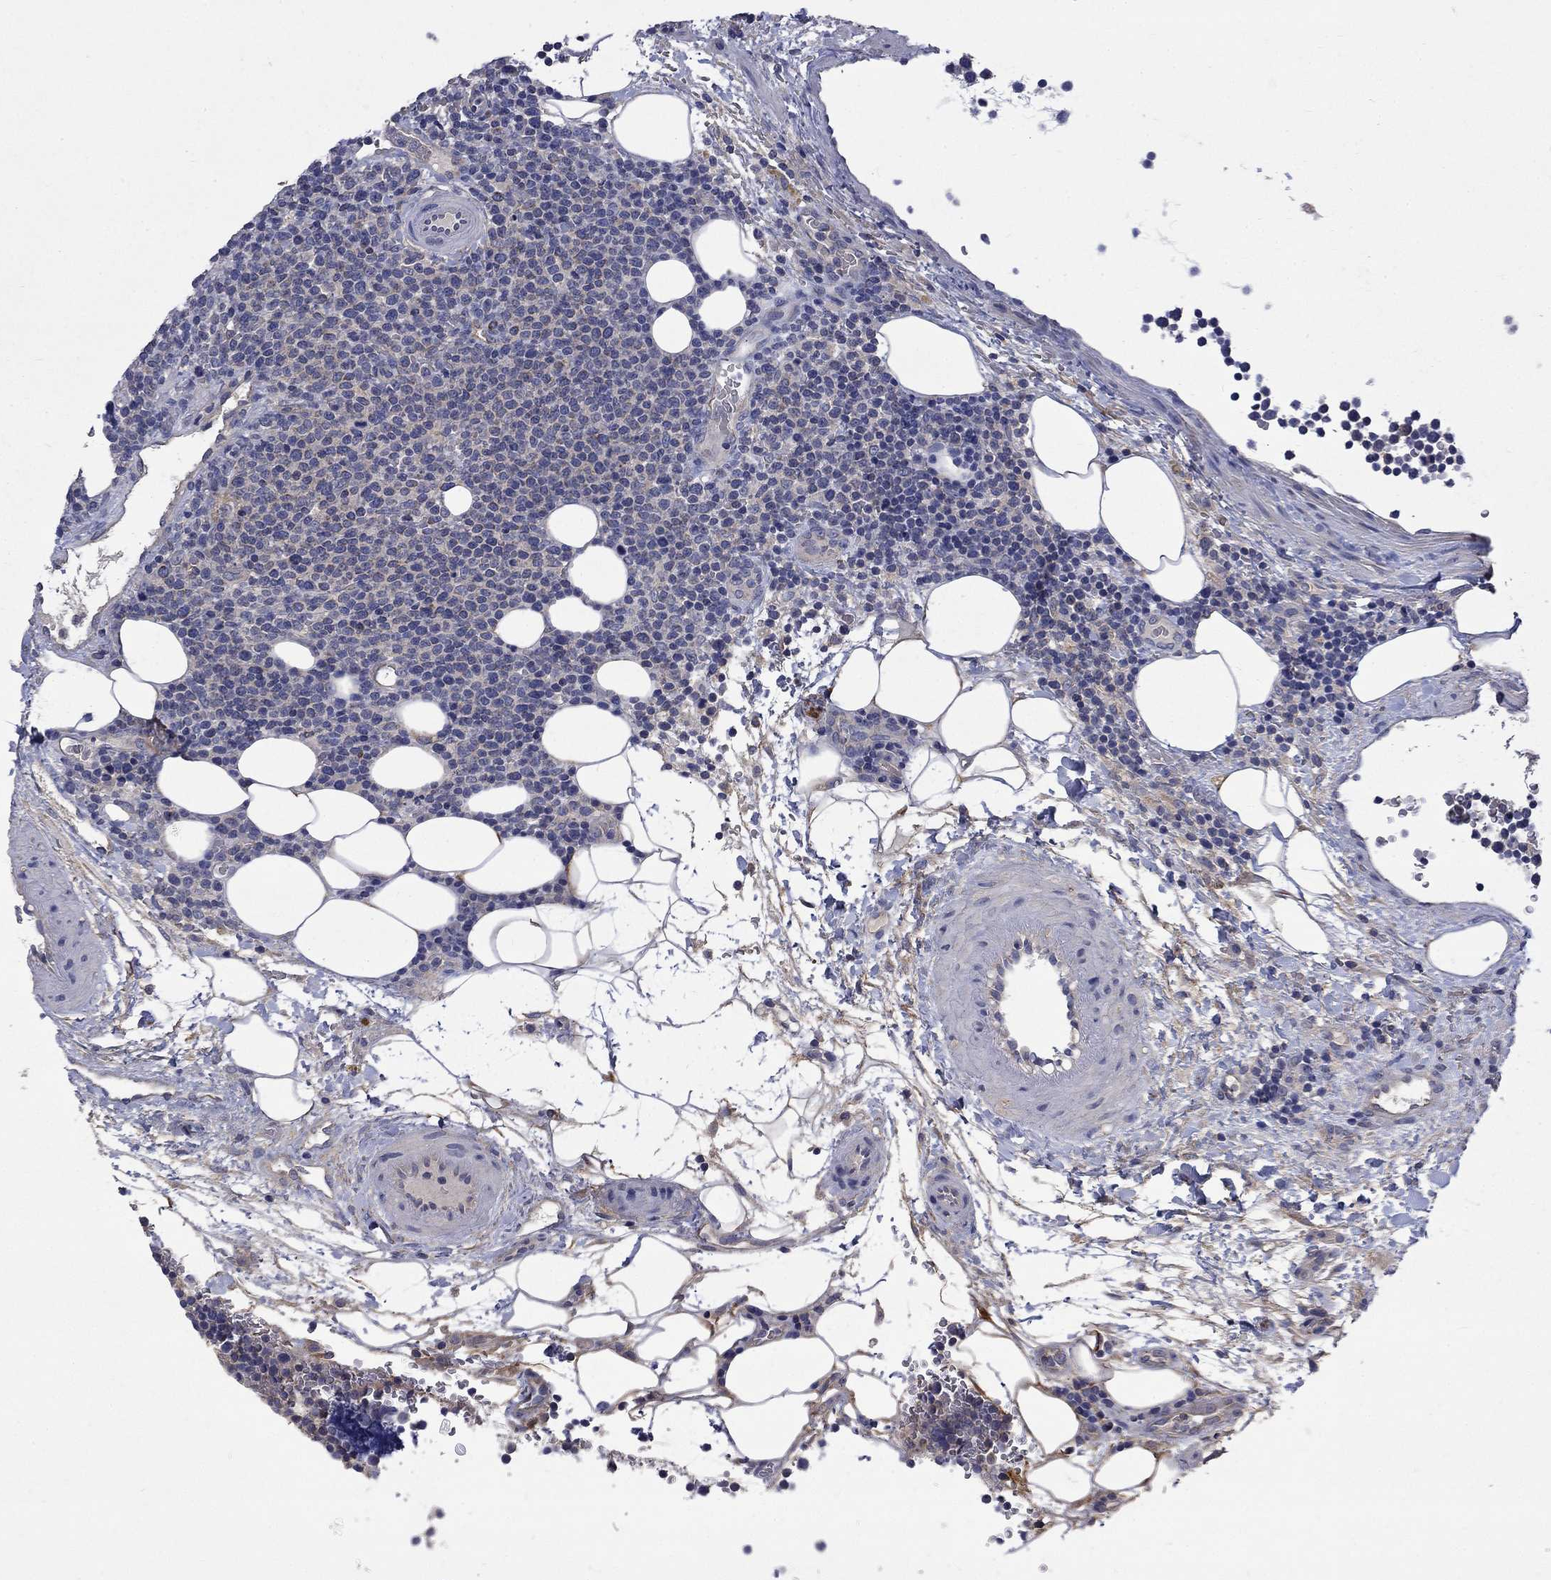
{"staining": {"intensity": "negative", "quantity": "none", "location": "none"}, "tissue": "lymphoma", "cell_type": "Tumor cells", "image_type": "cancer", "snomed": [{"axis": "morphology", "description": "Malignant lymphoma, non-Hodgkin's type, High grade"}, {"axis": "topography", "description": "Lymph node"}], "caption": "Human lymphoma stained for a protein using IHC exhibits no expression in tumor cells.", "gene": "HSPA12A", "patient": {"sex": "male", "age": 61}}